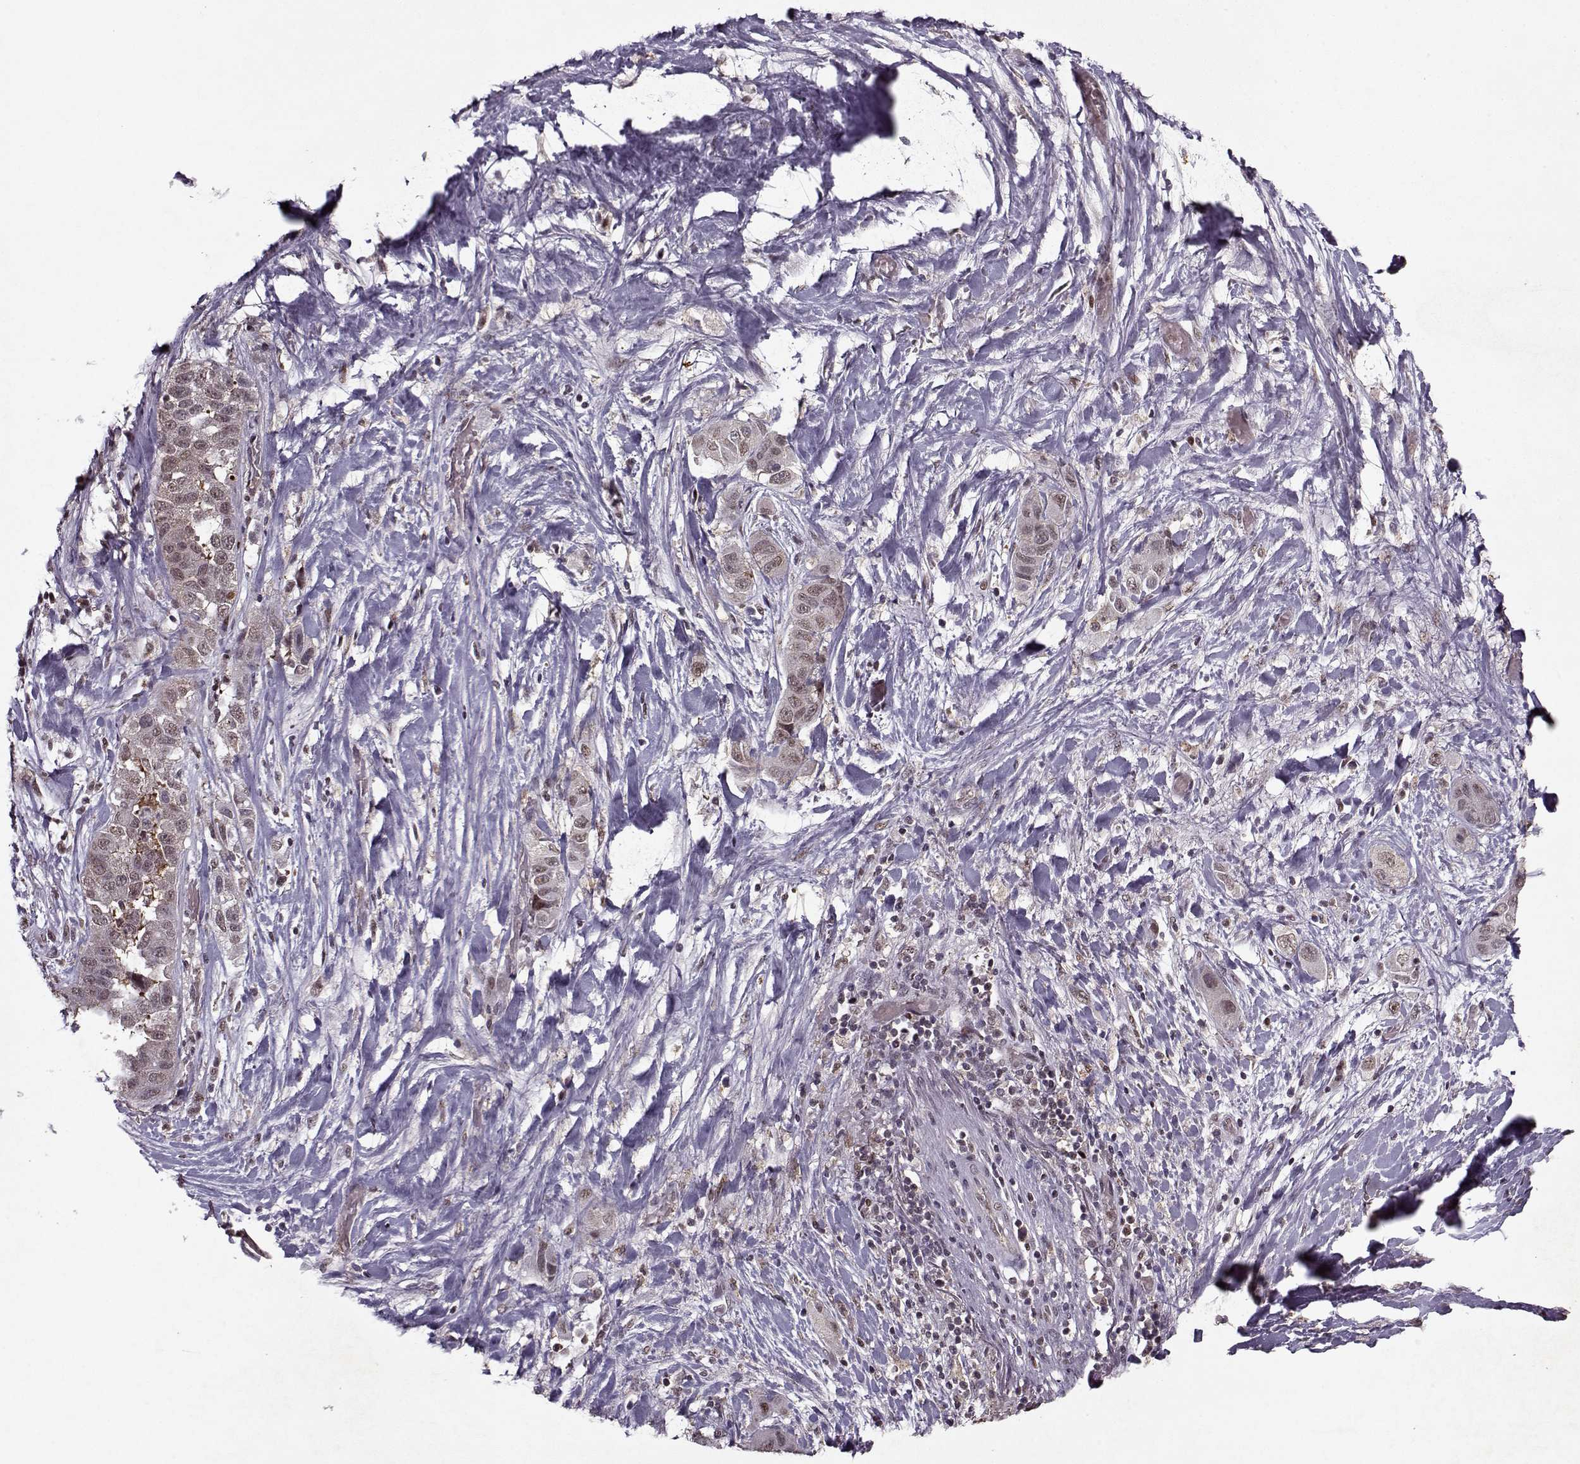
{"staining": {"intensity": "negative", "quantity": "none", "location": "none"}, "tissue": "liver cancer", "cell_type": "Tumor cells", "image_type": "cancer", "snomed": [{"axis": "morphology", "description": "Cholangiocarcinoma"}, {"axis": "topography", "description": "Liver"}], "caption": "Tumor cells are negative for protein expression in human liver cancer (cholangiocarcinoma).", "gene": "PSMA7", "patient": {"sex": "female", "age": 52}}